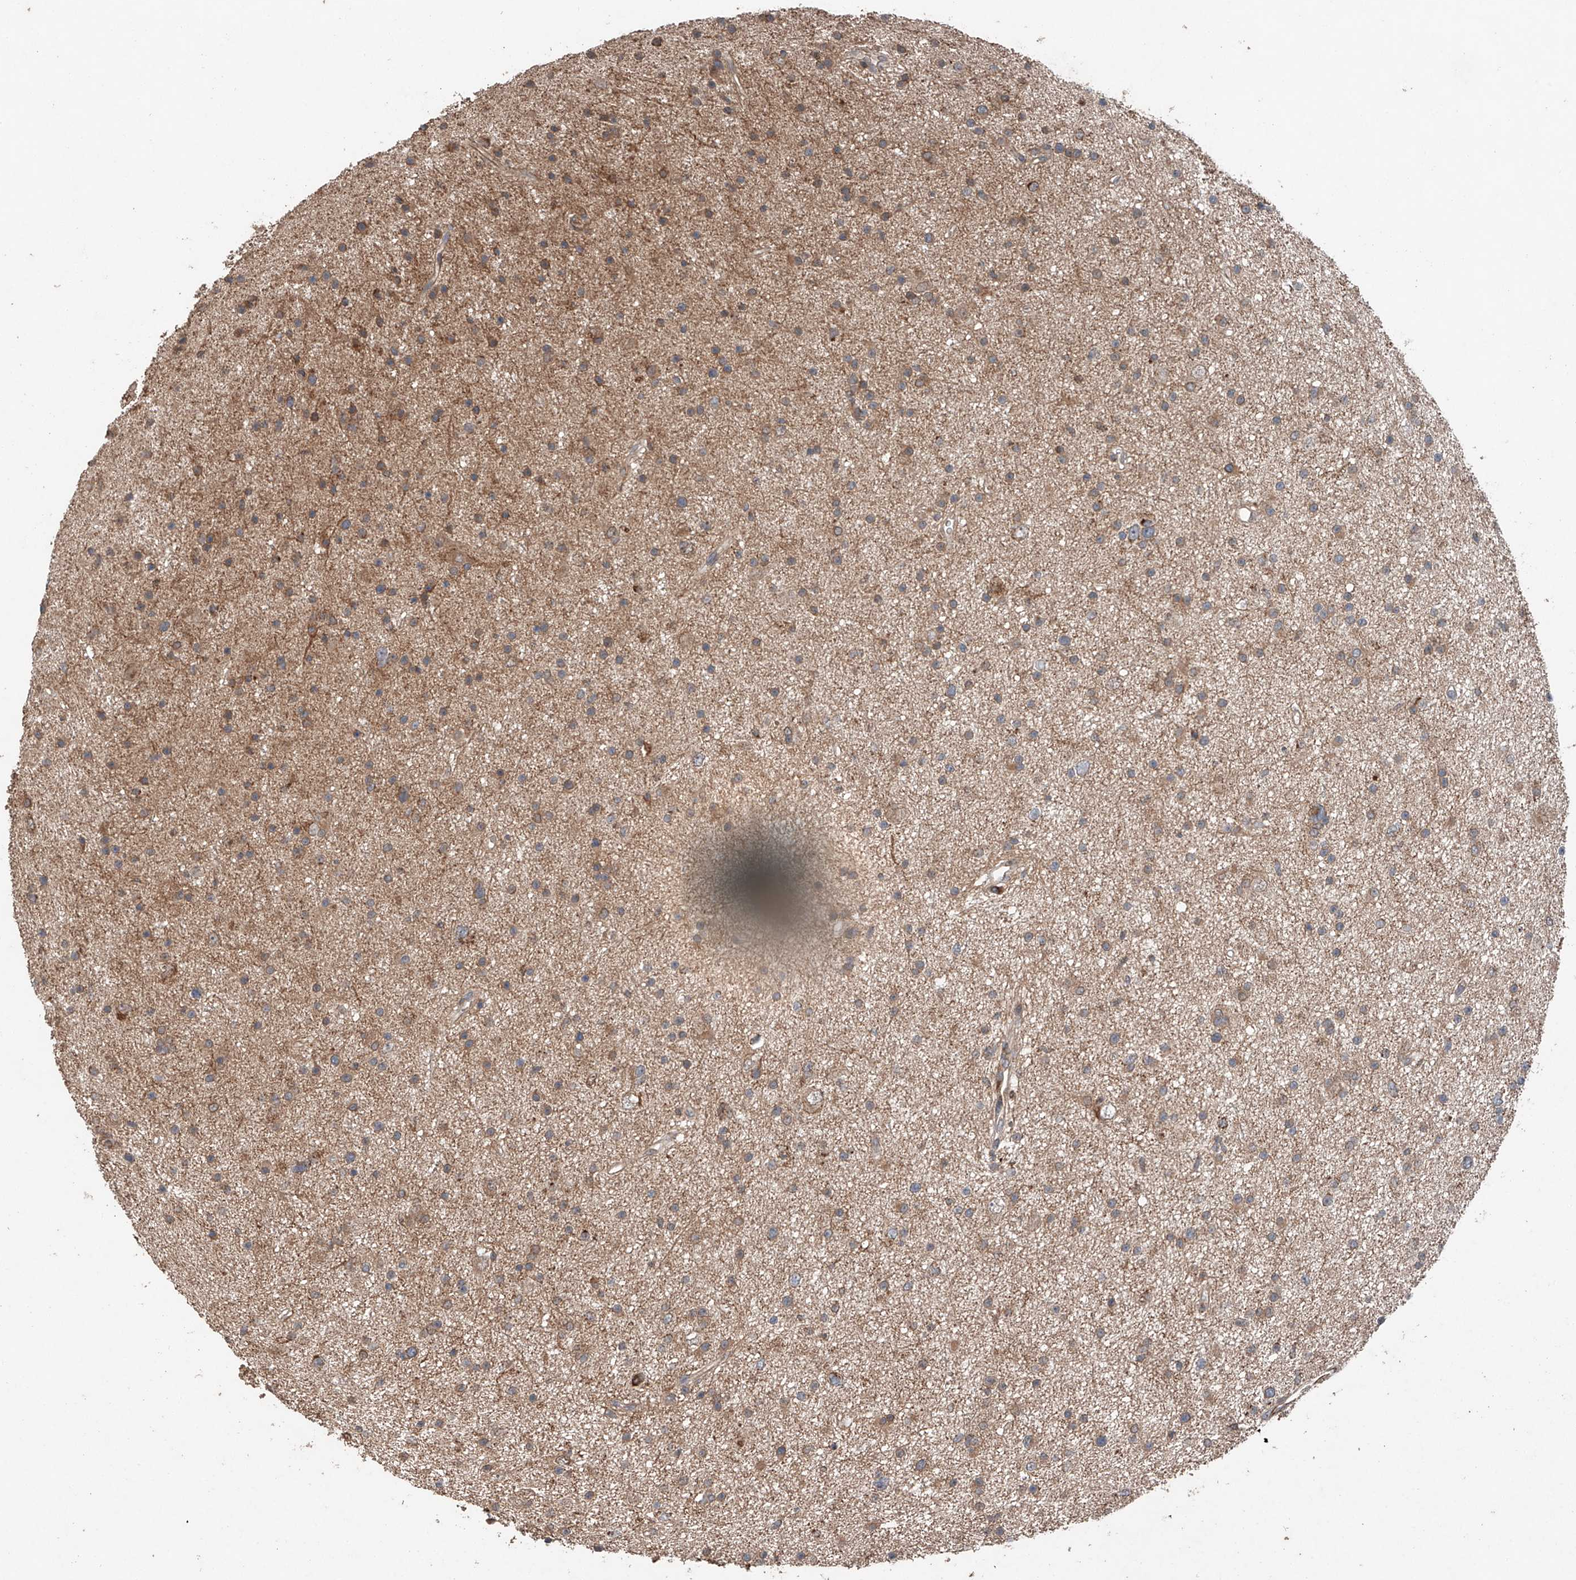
{"staining": {"intensity": "weak", "quantity": ">75%", "location": "cytoplasmic/membranous"}, "tissue": "glioma", "cell_type": "Tumor cells", "image_type": "cancer", "snomed": [{"axis": "morphology", "description": "Glioma, malignant, Low grade"}, {"axis": "topography", "description": "Cerebral cortex"}], "caption": "DAB immunohistochemical staining of human glioma demonstrates weak cytoplasmic/membranous protein expression in approximately >75% of tumor cells.", "gene": "AP4B1", "patient": {"sex": "female", "age": 39}}